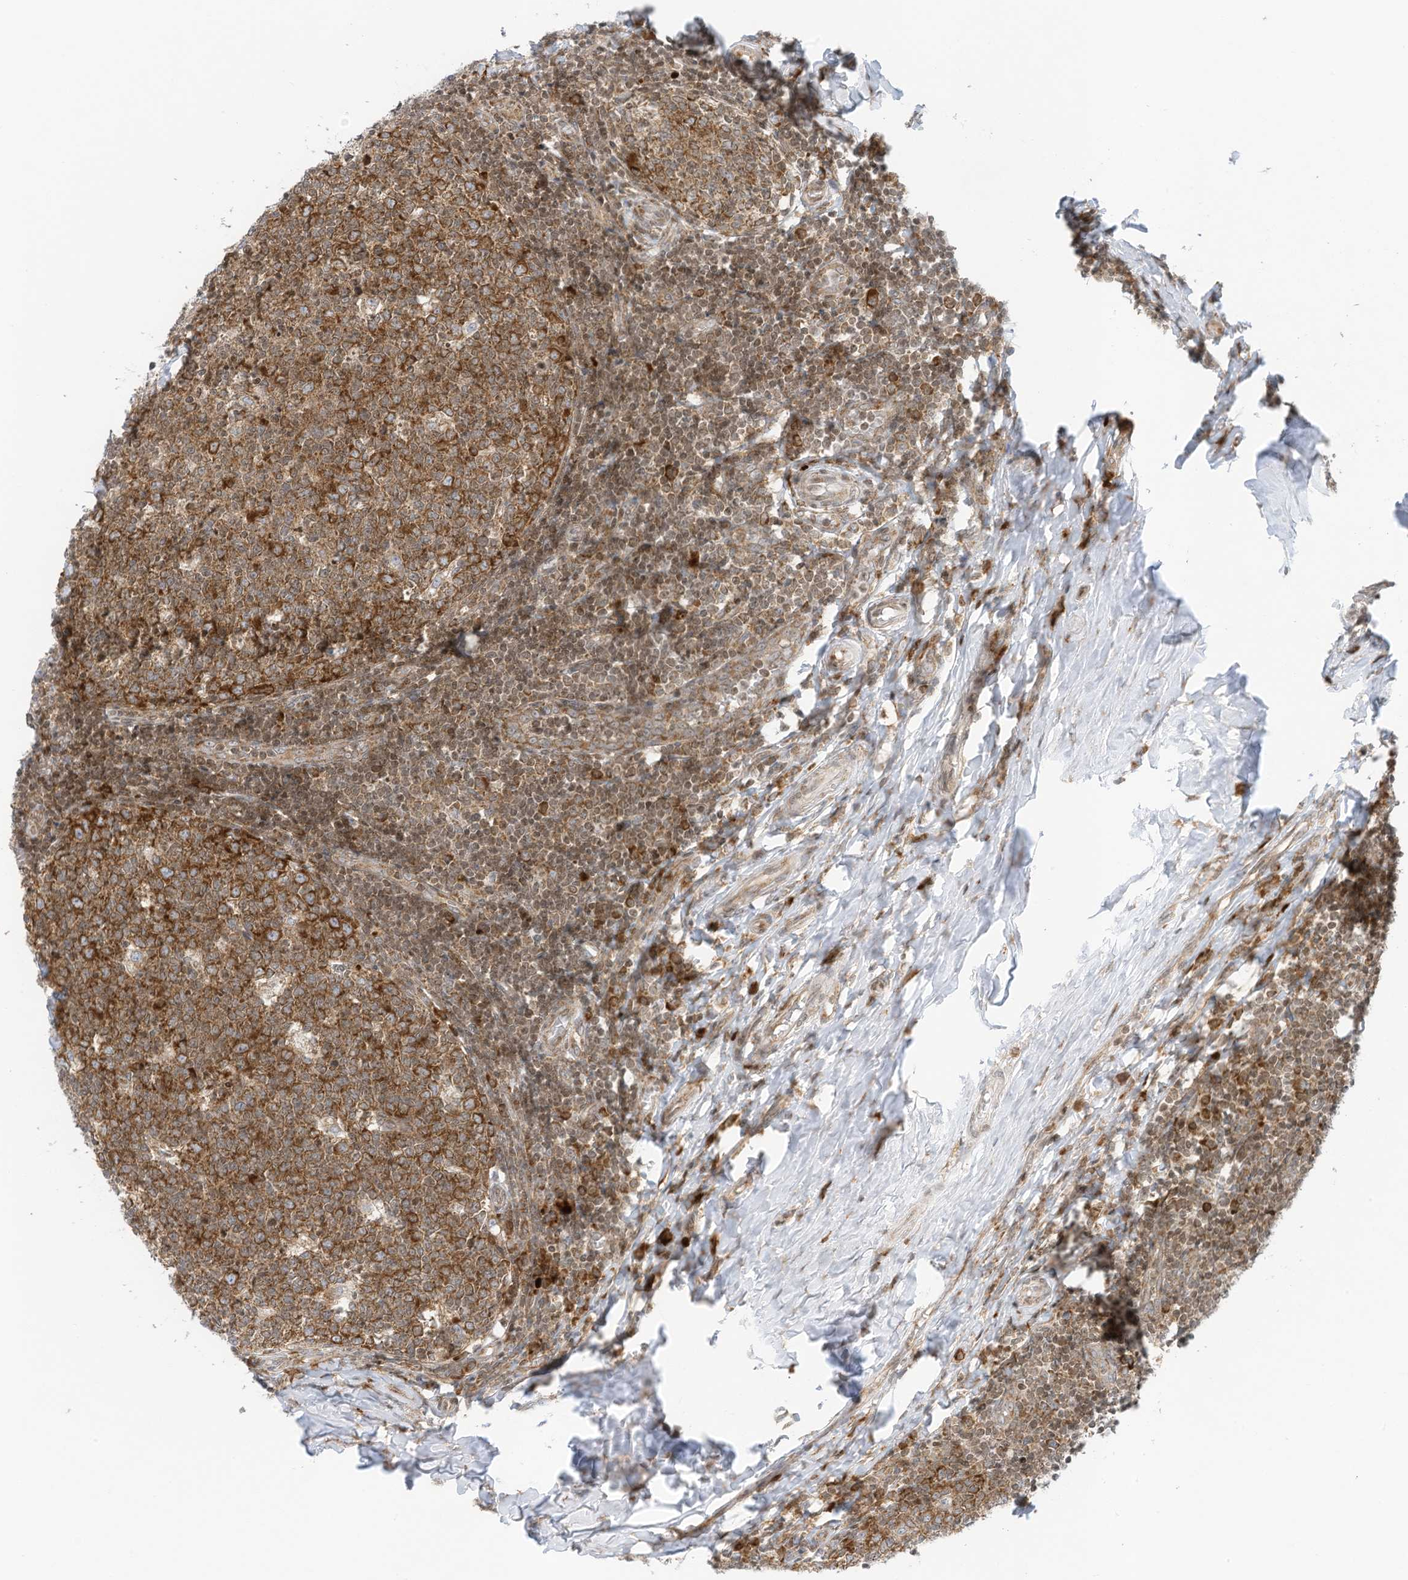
{"staining": {"intensity": "moderate", "quantity": ">75%", "location": "cytoplasmic/membranous"}, "tissue": "tonsil", "cell_type": "Germinal center cells", "image_type": "normal", "snomed": [{"axis": "morphology", "description": "Normal tissue, NOS"}, {"axis": "topography", "description": "Tonsil"}], "caption": "Moderate cytoplasmic/membranous staining for a protein is identified in approximately >75% of germinal center cells of unremarkable tonsil using immunohistochemistry.", "gene": "EDF1", "patient": {"sex": "female", "age": 19}}